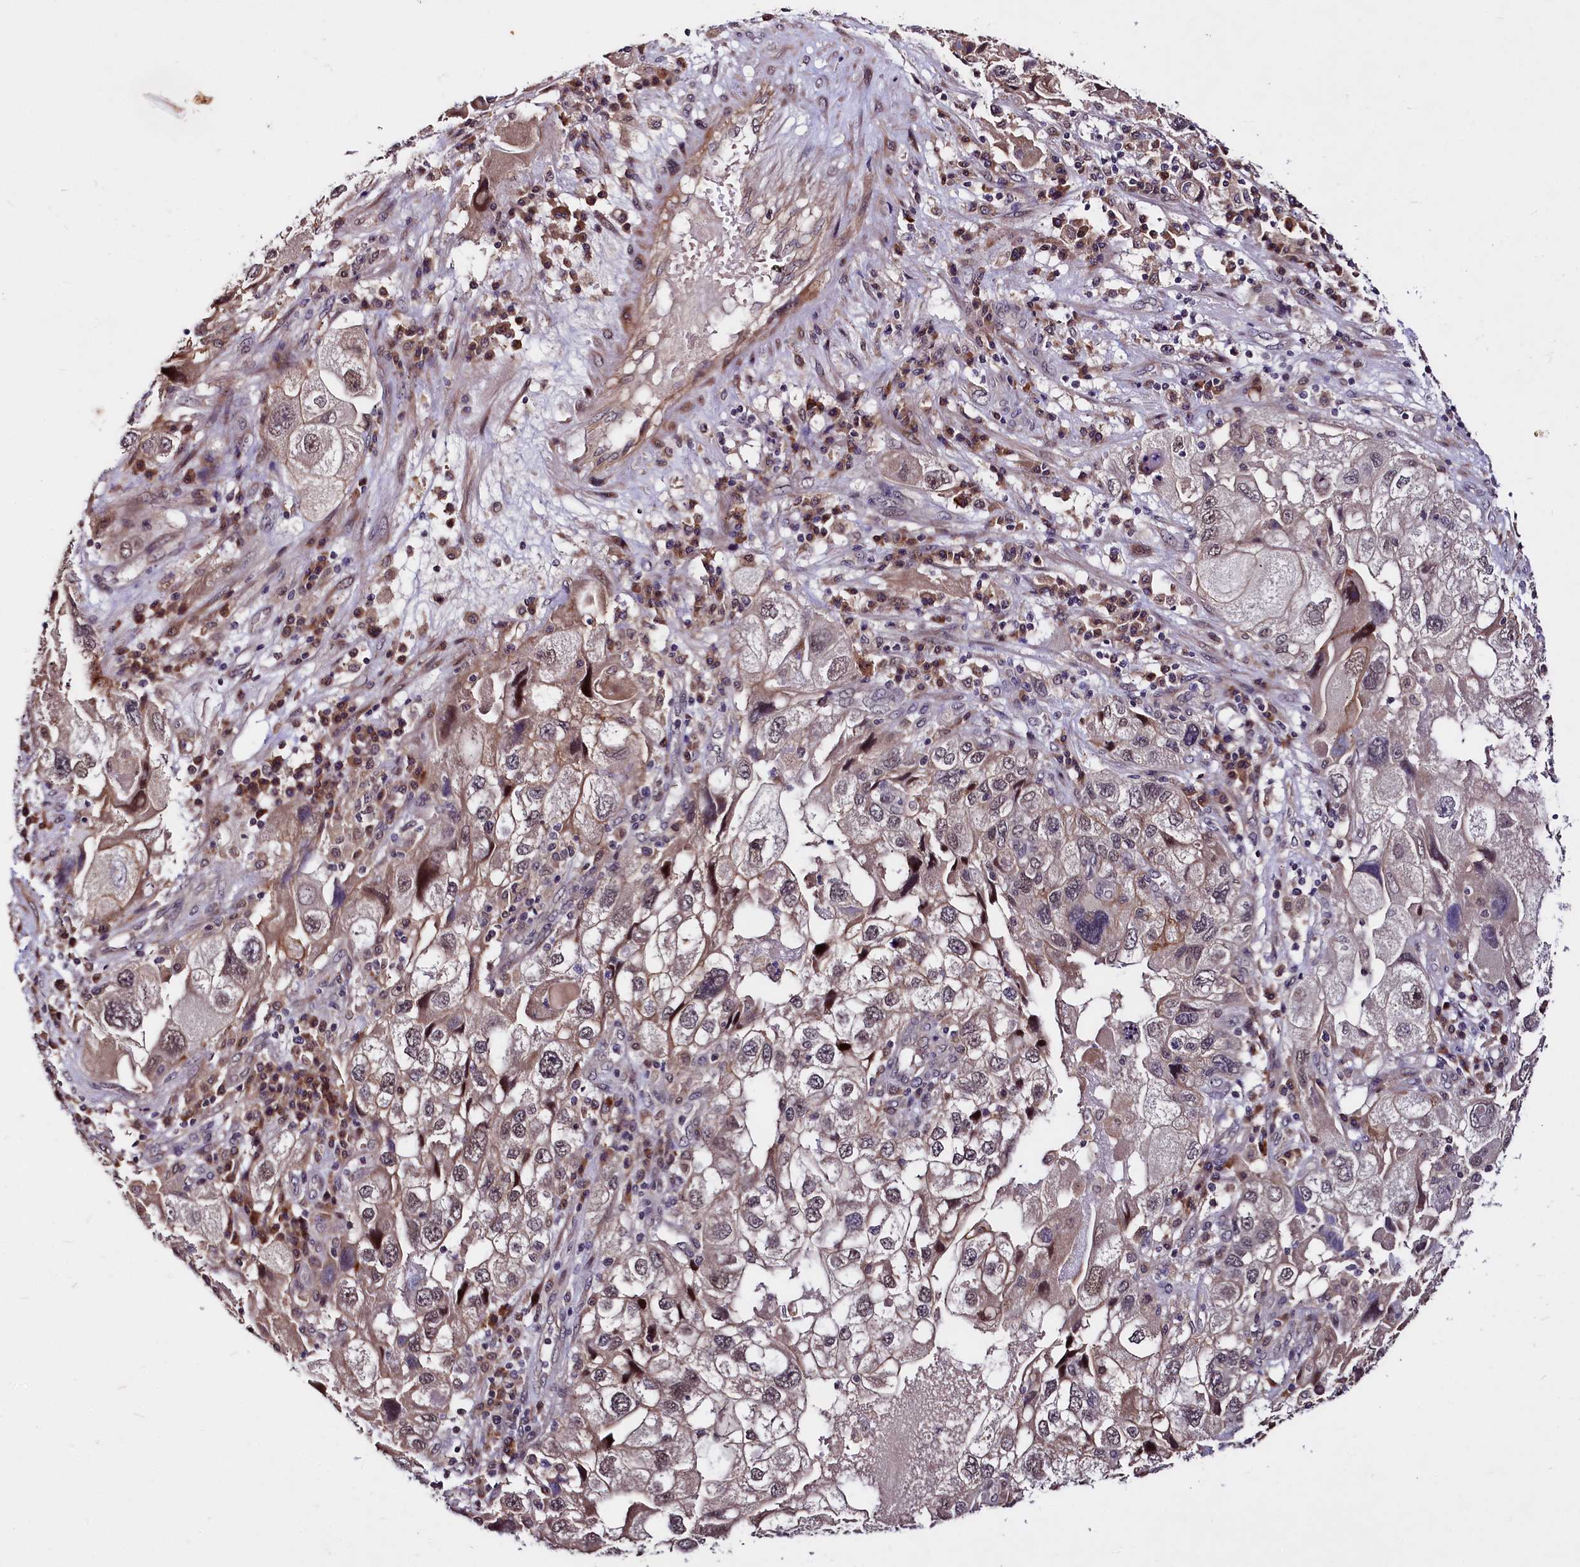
{"staining": {"intensity": "moderate", "quantity": "<25%", "location": "nuclear"}, "tissue": "endometrial cancer", "cell_type": "Tumor cells", "image_type": "cancer", "snomed": [{"axis": "morphology", "description": "Adenocarcinoma, NOS"}, {"axis": "topography", "description": "Endometrium"}], "caption": "Immunohistochemistry of human endometrial adenocarcinoma exhibits low levels of moderate nuclear expression in approximately <25% of tumor cells.", "gene": "UBE3A", "patient": {"sex": "female", "age": 49}}